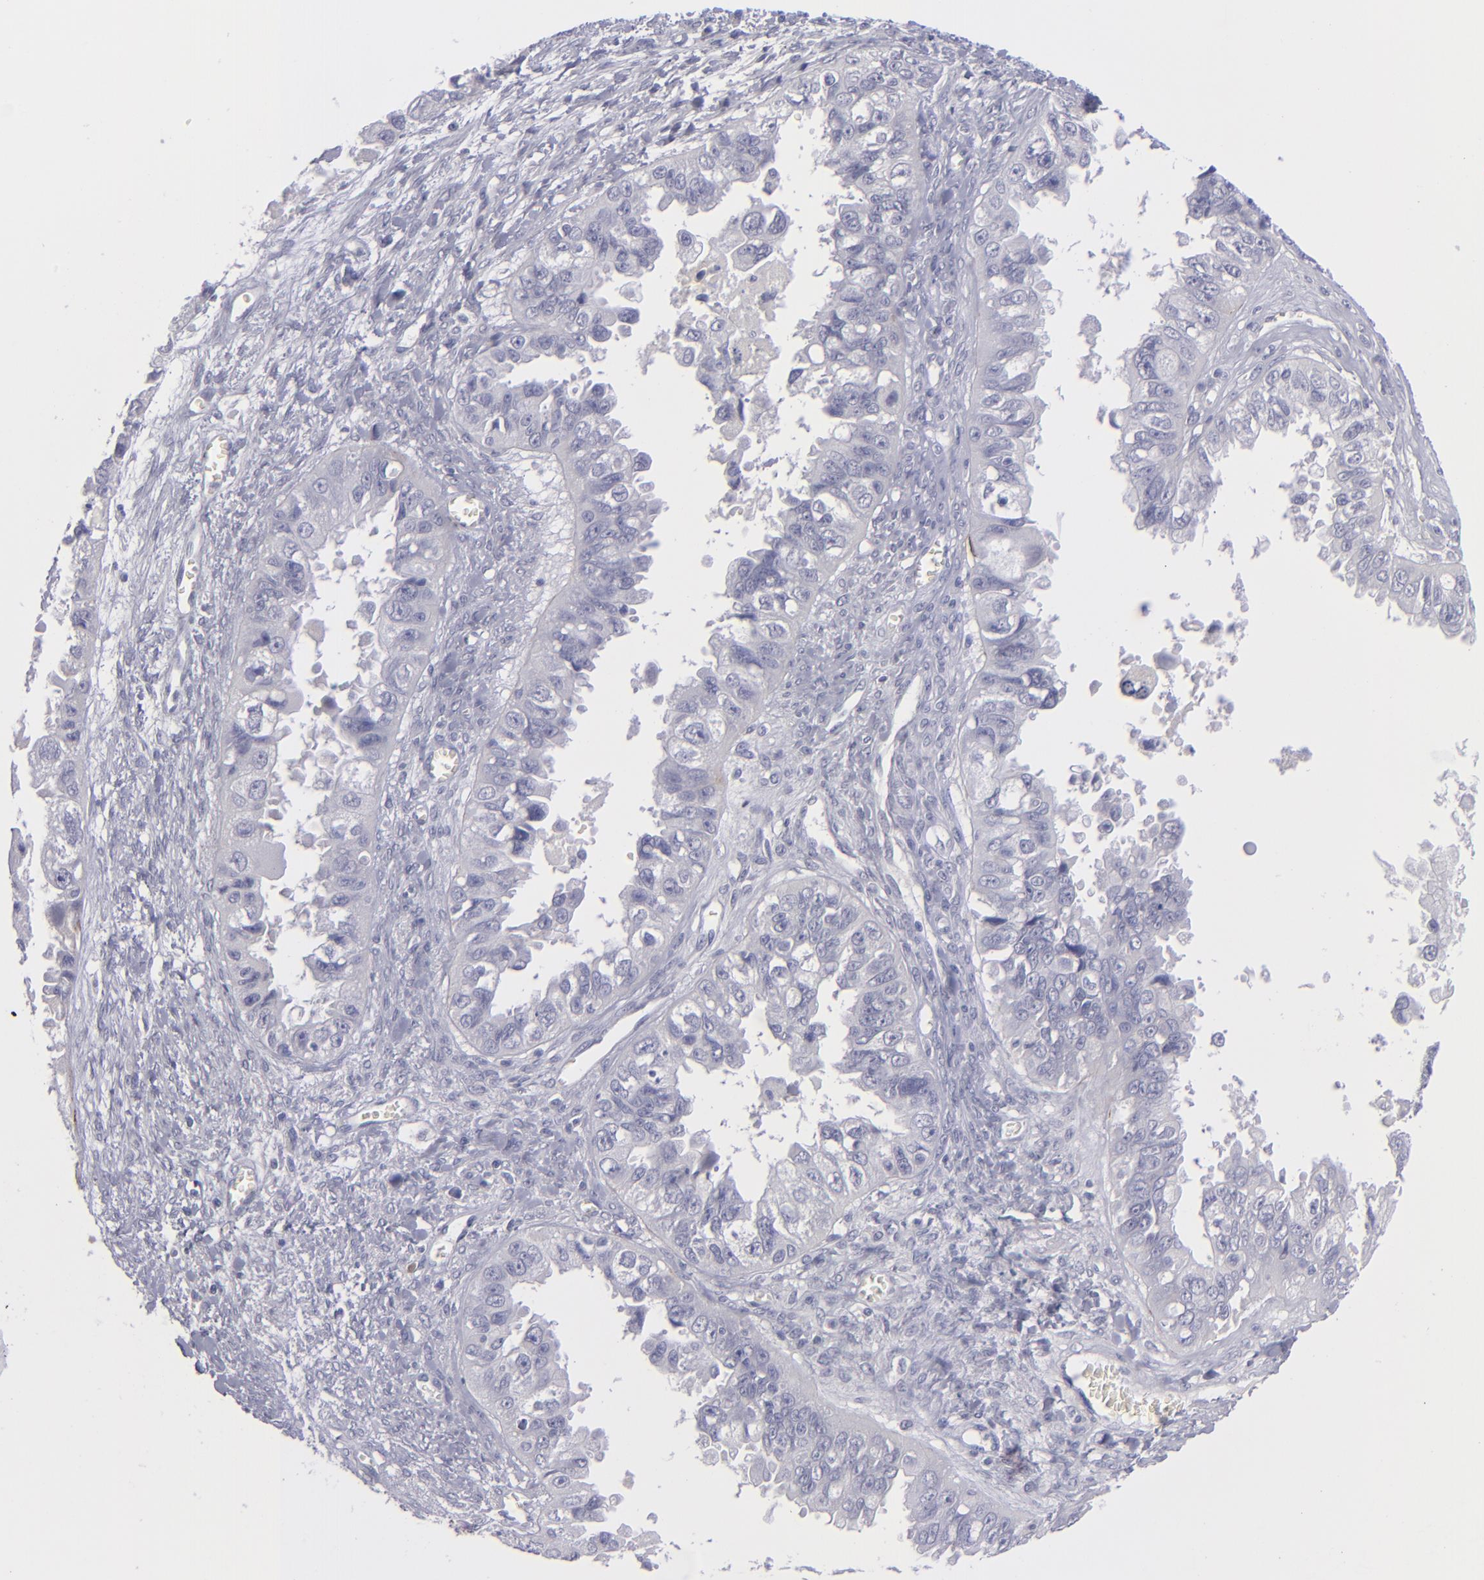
{"staining": {"intensity": "negative", "quantity": "none", "location": "none"}, "tissue": "ovarian cancer", "cell_type": "Tumor cells", "image_type": "cancer", "snomed": [{"axis": "morphology", "description": "Carcinoma, endometroid"}, {"axis": "topography", "description": "Ovary"}], "caption": "A photomicrograph of ovarian cancer stained for a protein reveals no brown staining in tumor cells. Nuclei are stained in blue.", "gene": "ITGB4", "patient": {"sex": "female", "age": 85}}